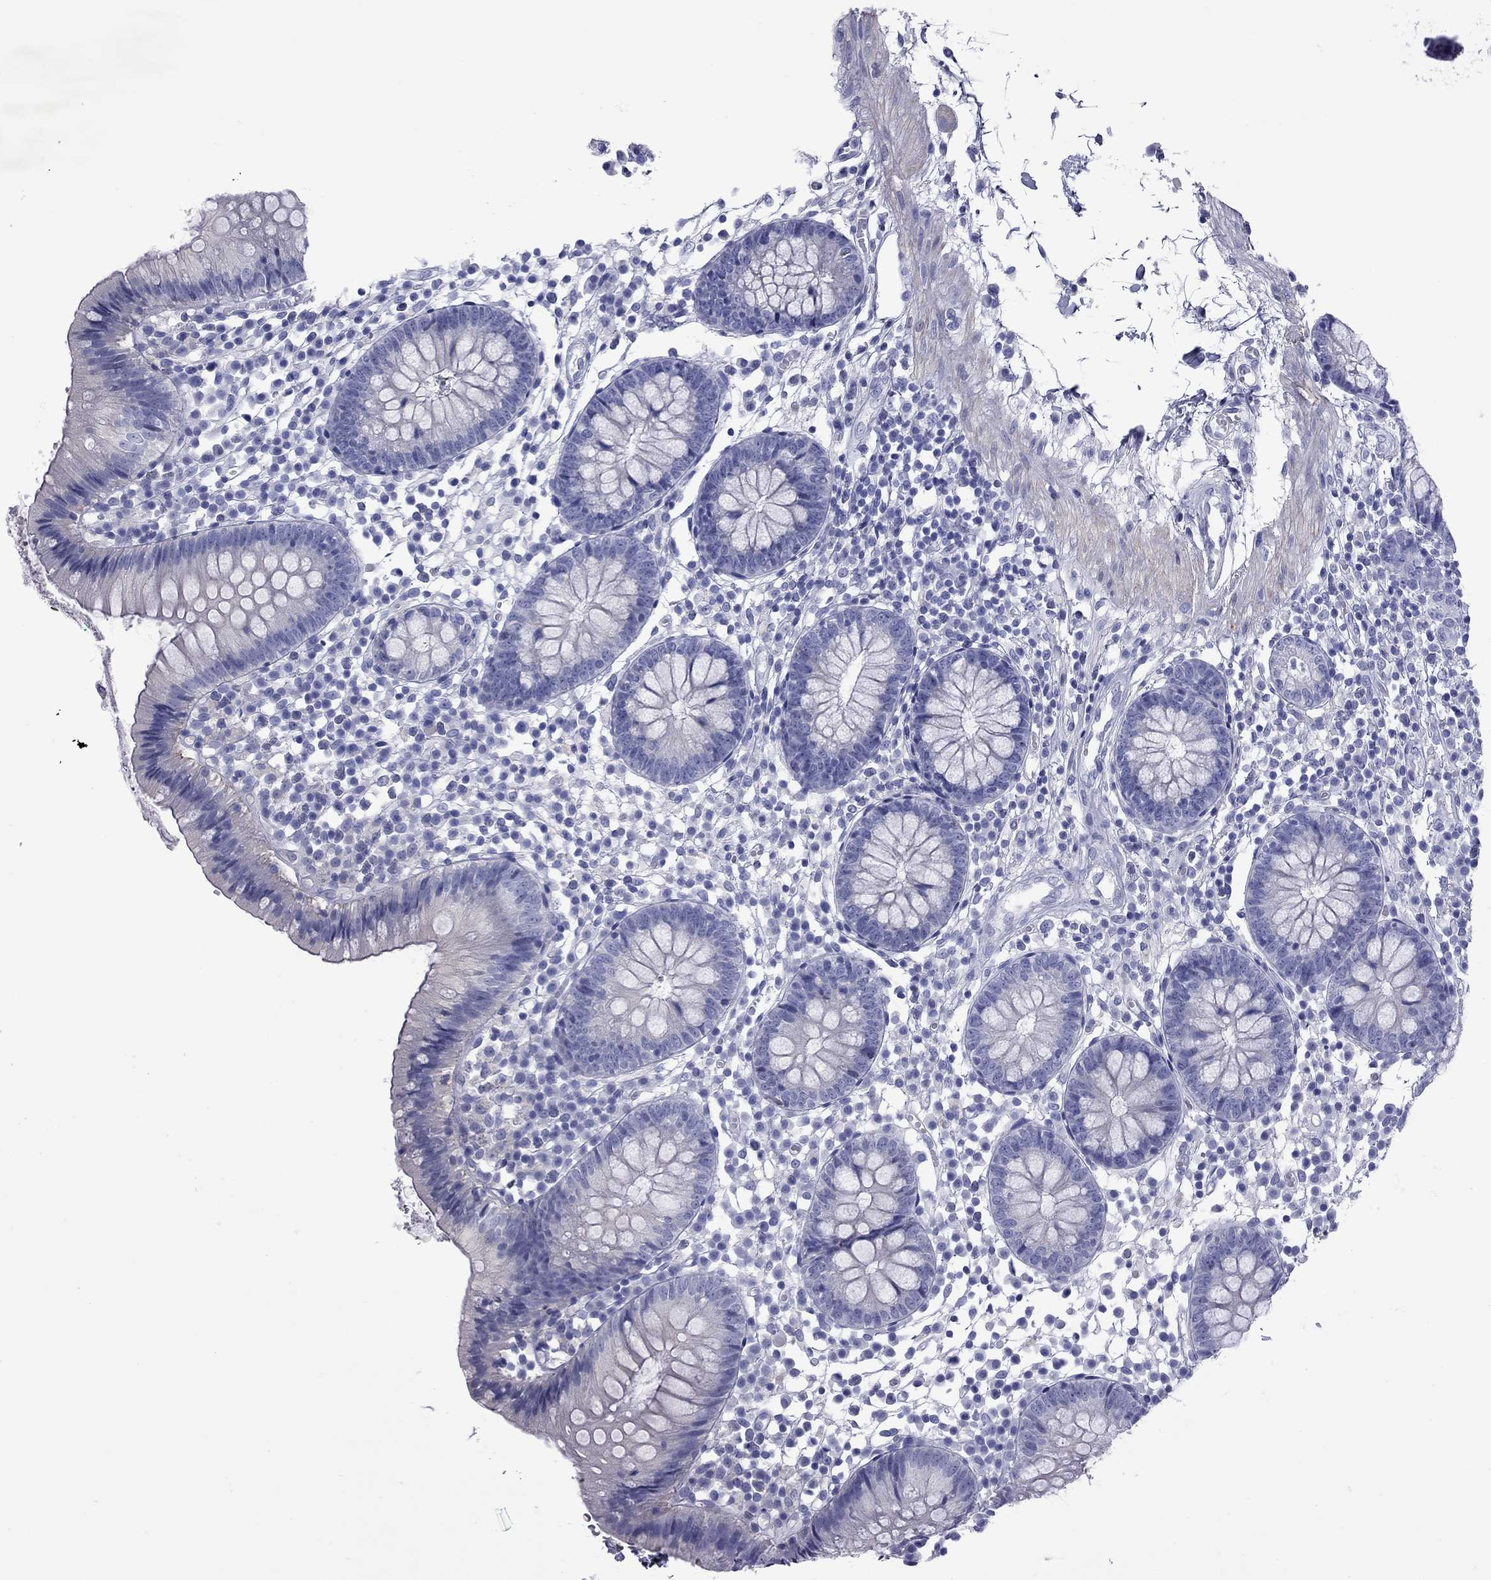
{"staining": {"intensity": "negative", "quantity": "none", "location": "none"}, "tissue": "colon", "cell_type": "Endothelial cells", "image_type": "normal", "snomed": [{"axis": "morphology", "description": "Normal tissue, NOS"}, {"axis": "topography", "description": "Rectum"}], "caption": "Endothelial cells are negative for brown protein staining in normal colon. (Brightfield microscopy of DAB immunohistochemistry (IHC) at high magnification).", "gene": "EPPIN", "patient": {"sex": "male", "age": 70}}